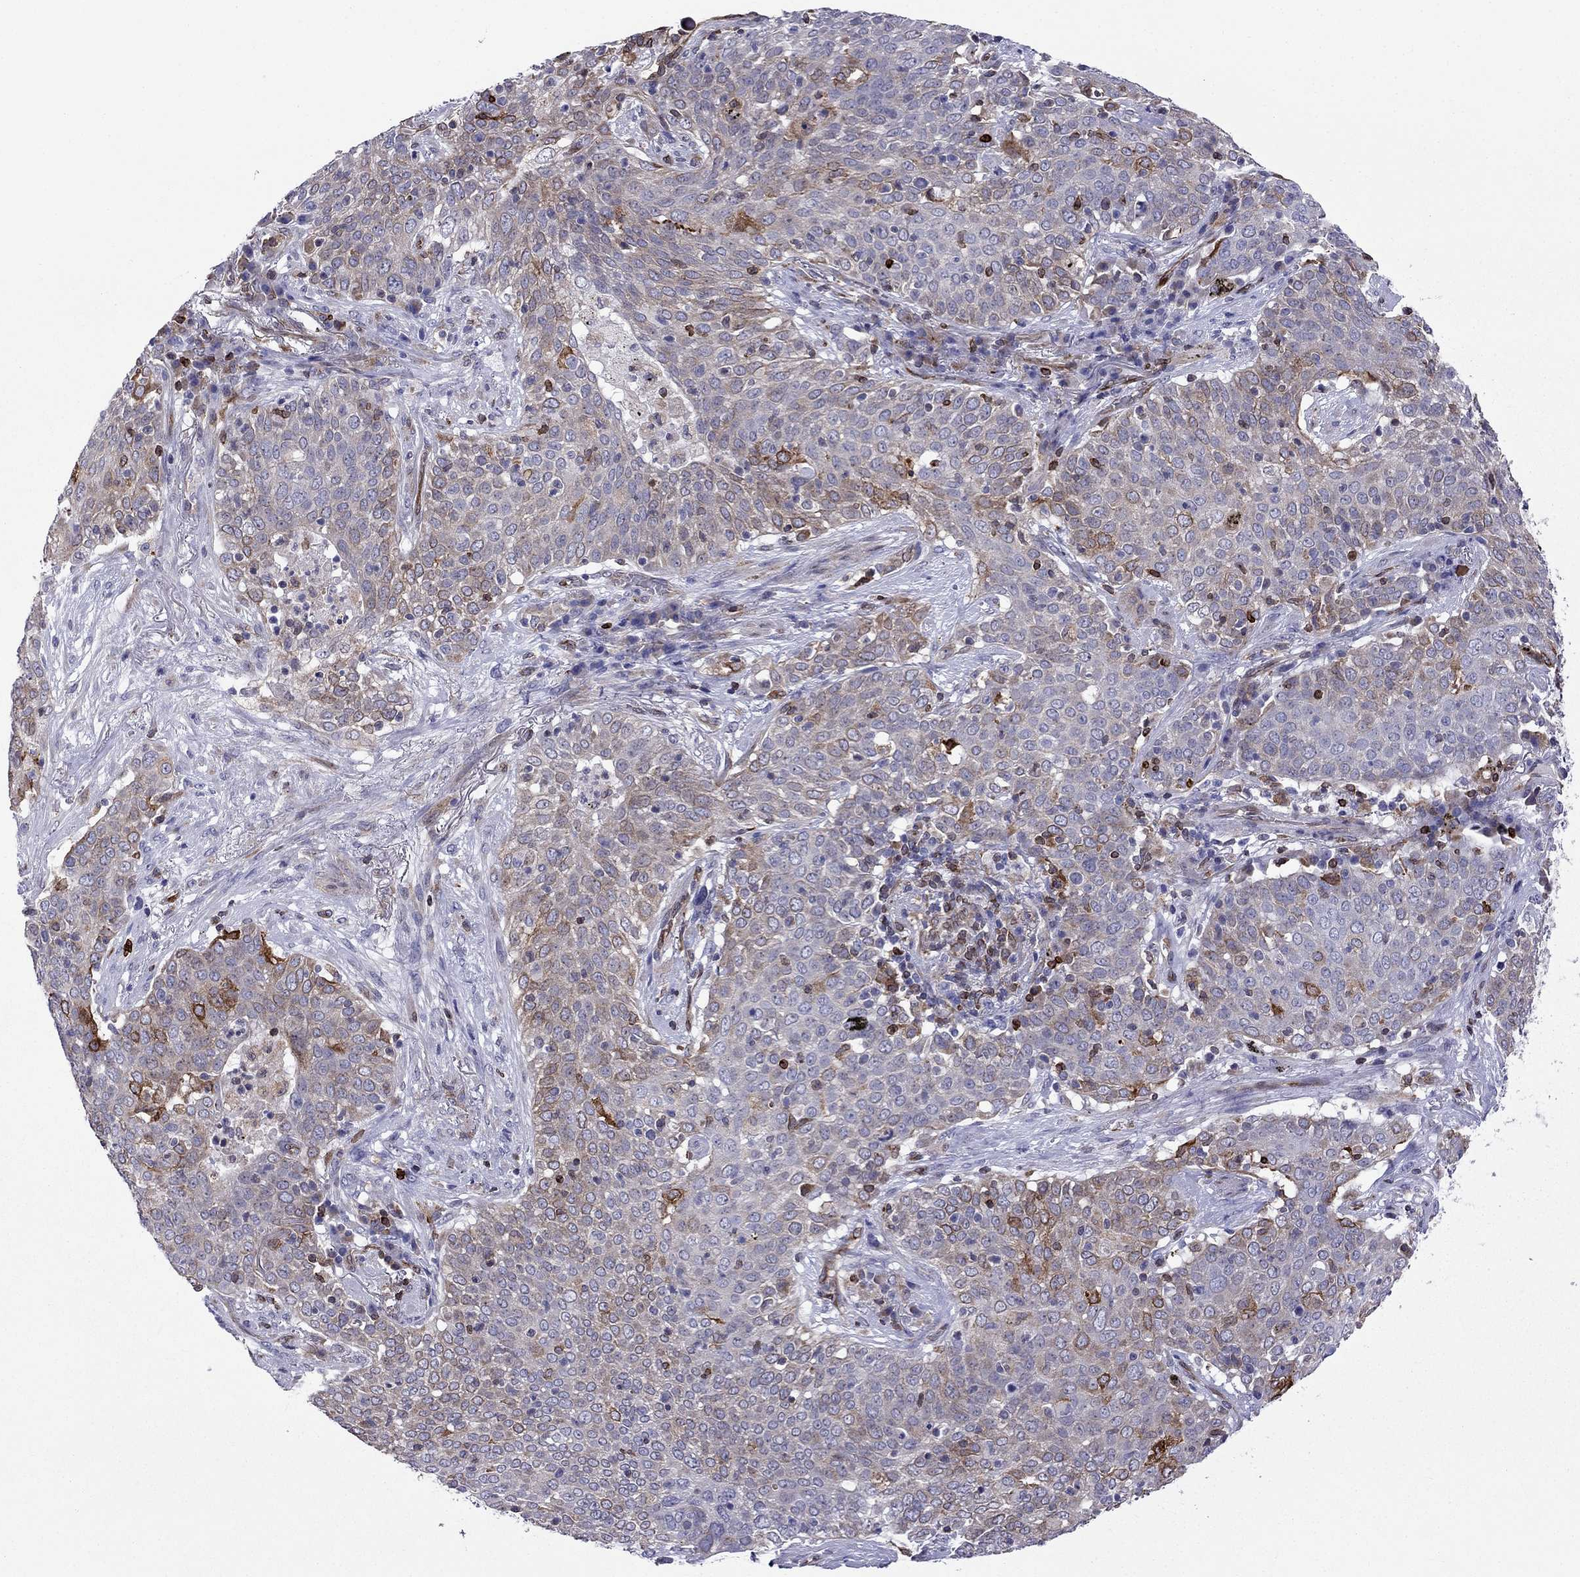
{"staining": {"intensity": "strong", "quantity": "<25%", "location": "cytoplasmic/membranous"}, "tissue": "lung cancer", "cell_type": "Tumor cells", "image_type": "cancer", "snomed": [{"axis": "morphology", "description": "Squamous cell carcinoma, NOS"}, {"axis": "topography", "description": "Lung"}], "caption": "An immunohistochemistry (IHC) photomicrograph of tumor tissue is shown. Protein staining in brown shows strong cytoplasmic/membranous positivity in lung cancer within tumor cells.", "gene": "GNAL", "patient": {"sex": "male", "age": 82}}